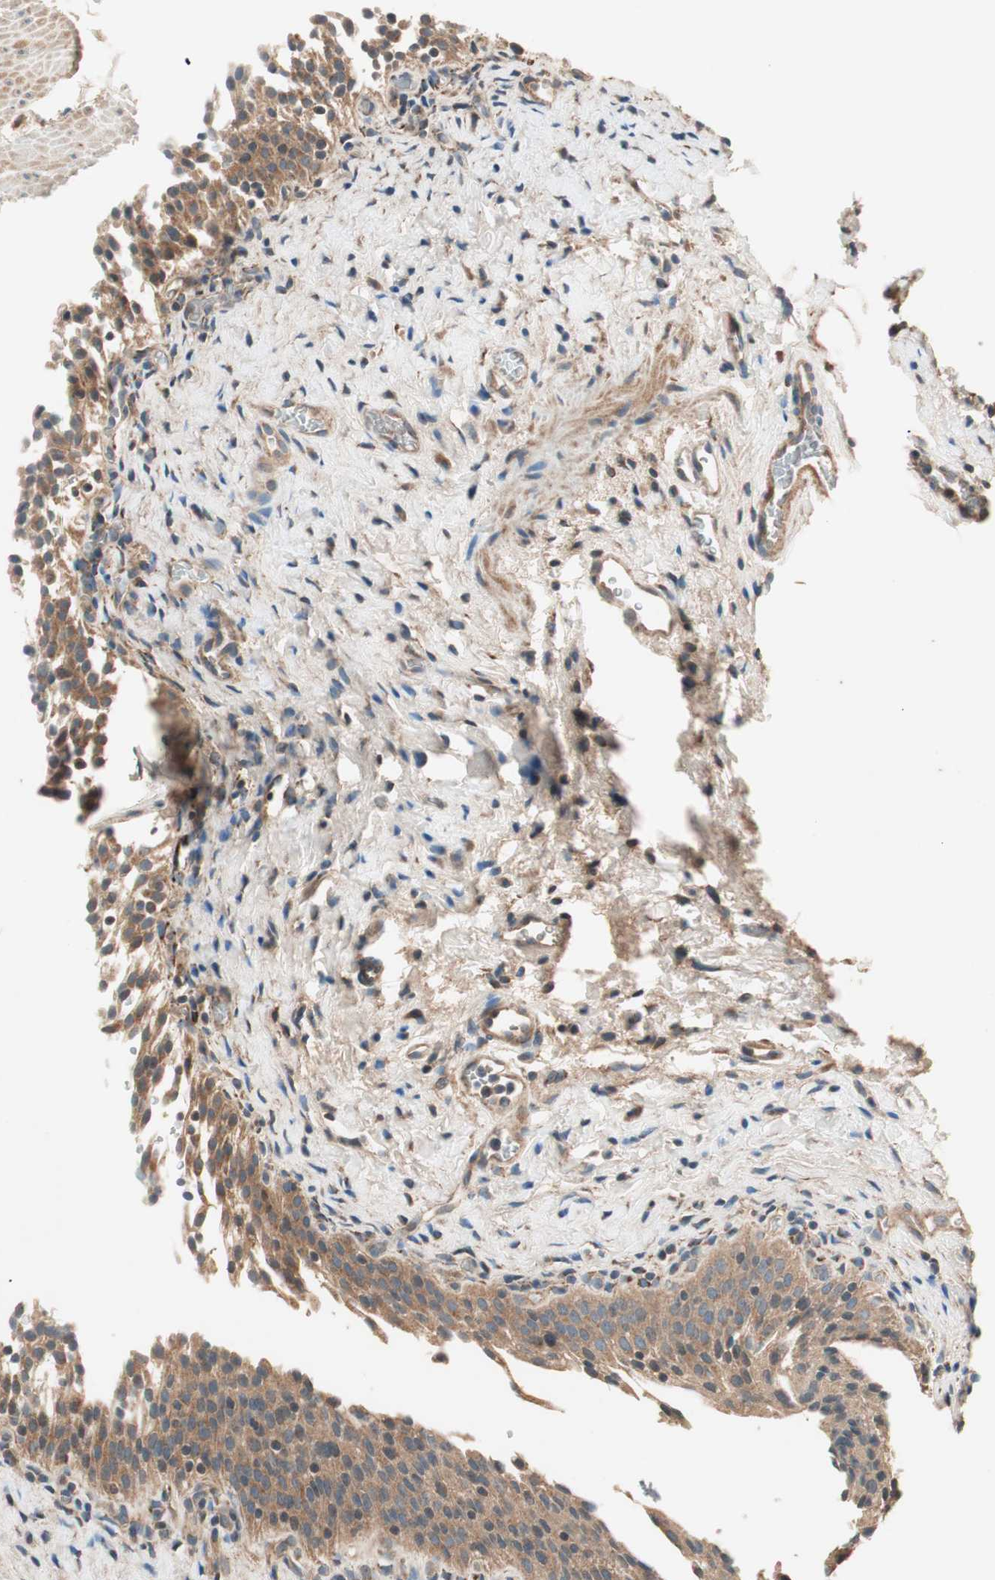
{"staining": {"intensity": "moderate", "quantity": ">75%", "location": "cytoplasmic/membranous"}, "tissue": "urinary bladder", "cell_type": "Urothelial cells", "image_type": "normal", "snomed": [{"axis": "morphology", "description": "Normal tissue, NOS"}, {"axis": "topography", "description": "Urinary bladder"}], "caption": "High-power microscopy captured an immunohistochemistry (IHC) histopathology image of unremarkable urinary bladder, revealing moderate cytoplasmic/membranous positivity in approximately >75% of urothelial cells.", "gene": "HPN", "patient": {"sex": "male", "age": 51}}